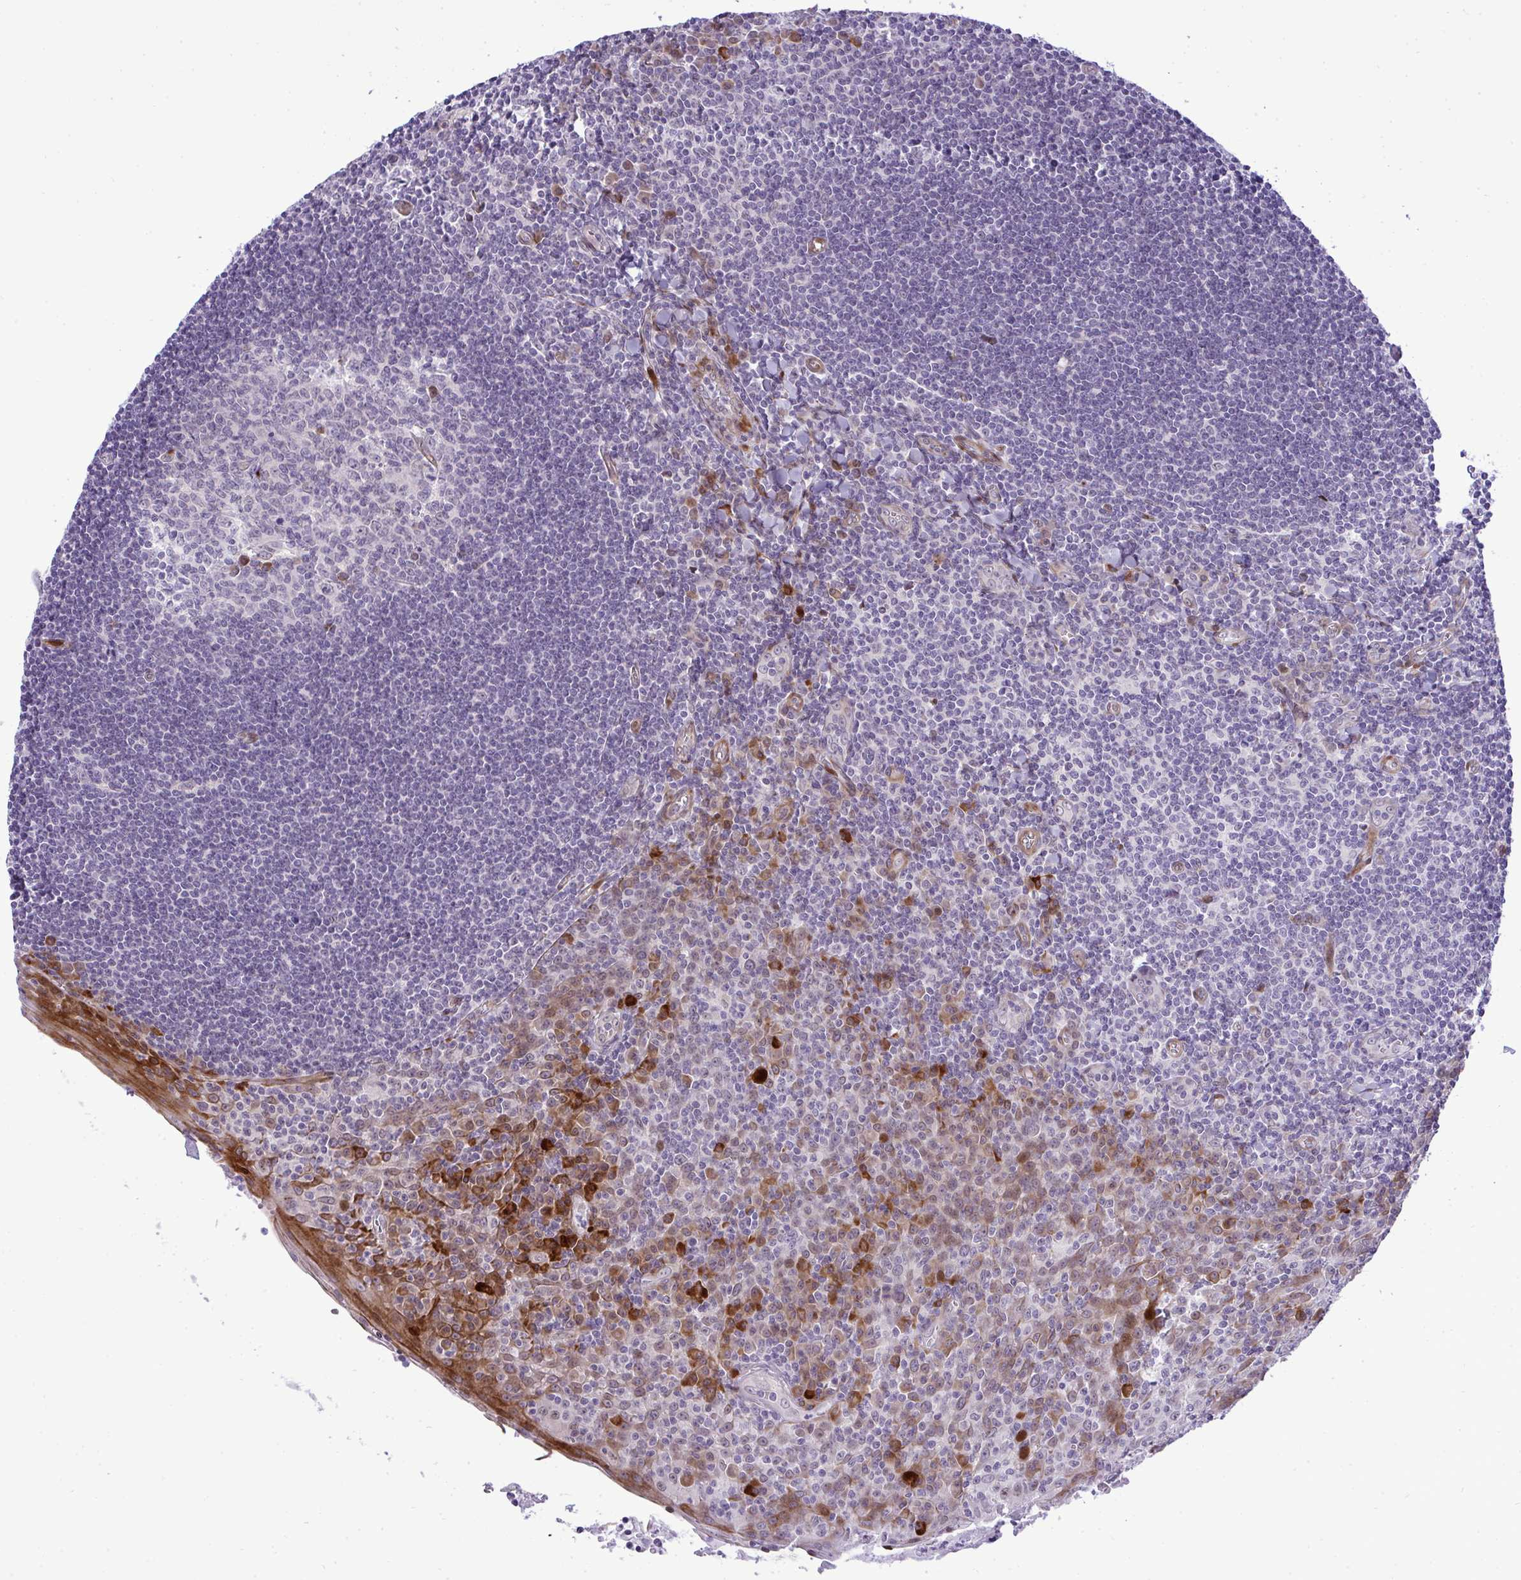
{"staining": {"intensity": "moderate", "quantity": "<25%", "location": "cytoplasmic/membranous"}, "tissue": "tonsil", "cell_type": "Germinal center cells", "image_type": "normal", "snomed": [{"axis": "morphology", "description": "Normal tissue, NOS"}, {"axis": "topography", "description": "Tonsil"}], "caption": "The photomicrograph reveals staining of unremarkable tonsil, revealing moderate cytoplasmic/membranous protein positivity (brown color) within germinal center cells.", "gene": "CASTOR2", "patient": {"sex": "male", "age": 27}}